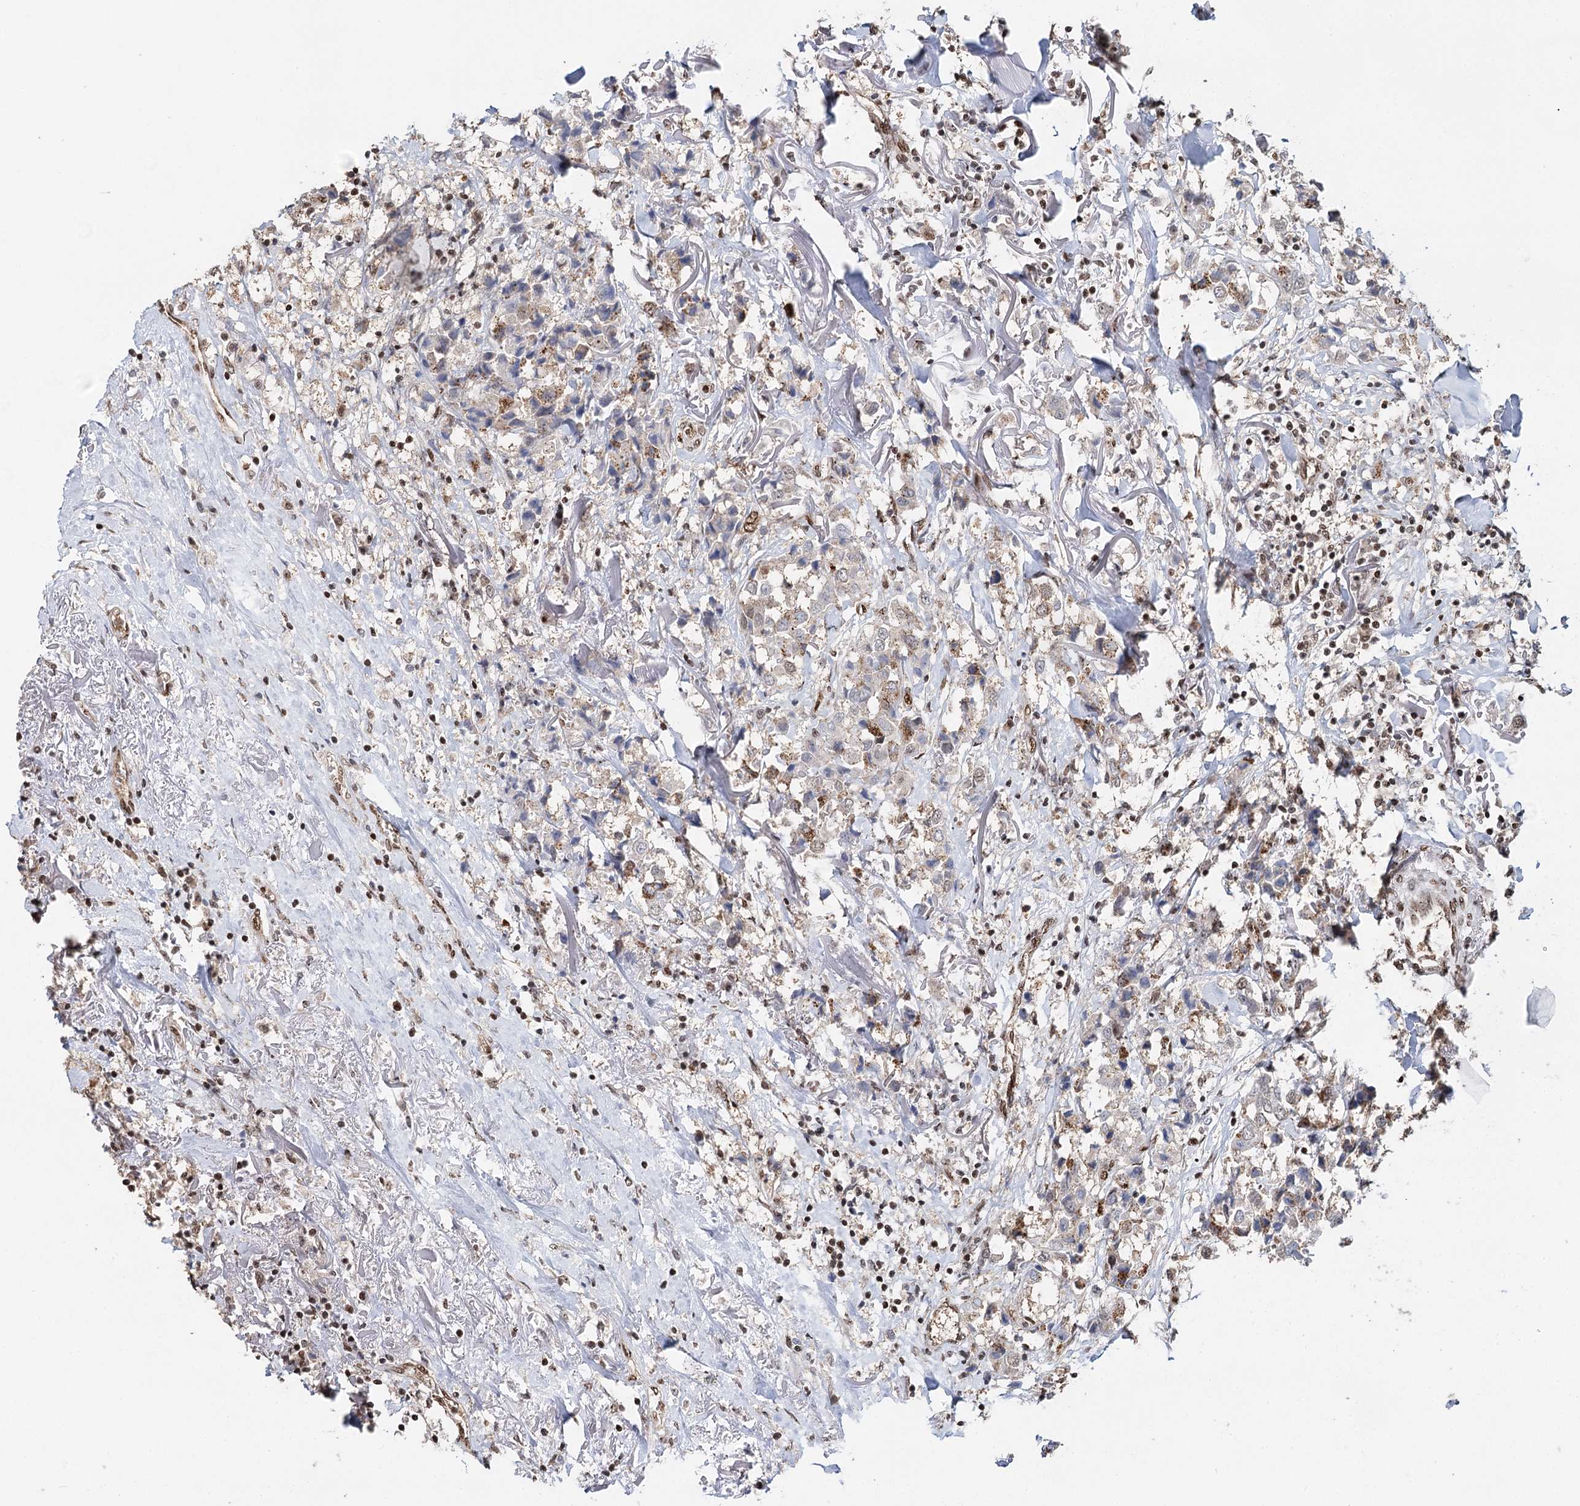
{"staining": {"intensity": "moderate", "quantity": "<25%", "location": "nuclear"}, "tissue": "breast cancer", "cell_type": "Tumor cells", "image_type": "cancer", "snomed": [{"axis": "morphology", "description": "Duct carcinoma"}, {"axis": "topography", "description": "Breast"}], "caption": "Breast cancer stained for a protein exhibits moderate nuclear positivity in tumor cells.", "gene": "RPS27A", "patient": {"sex": "female", "age": 80}}